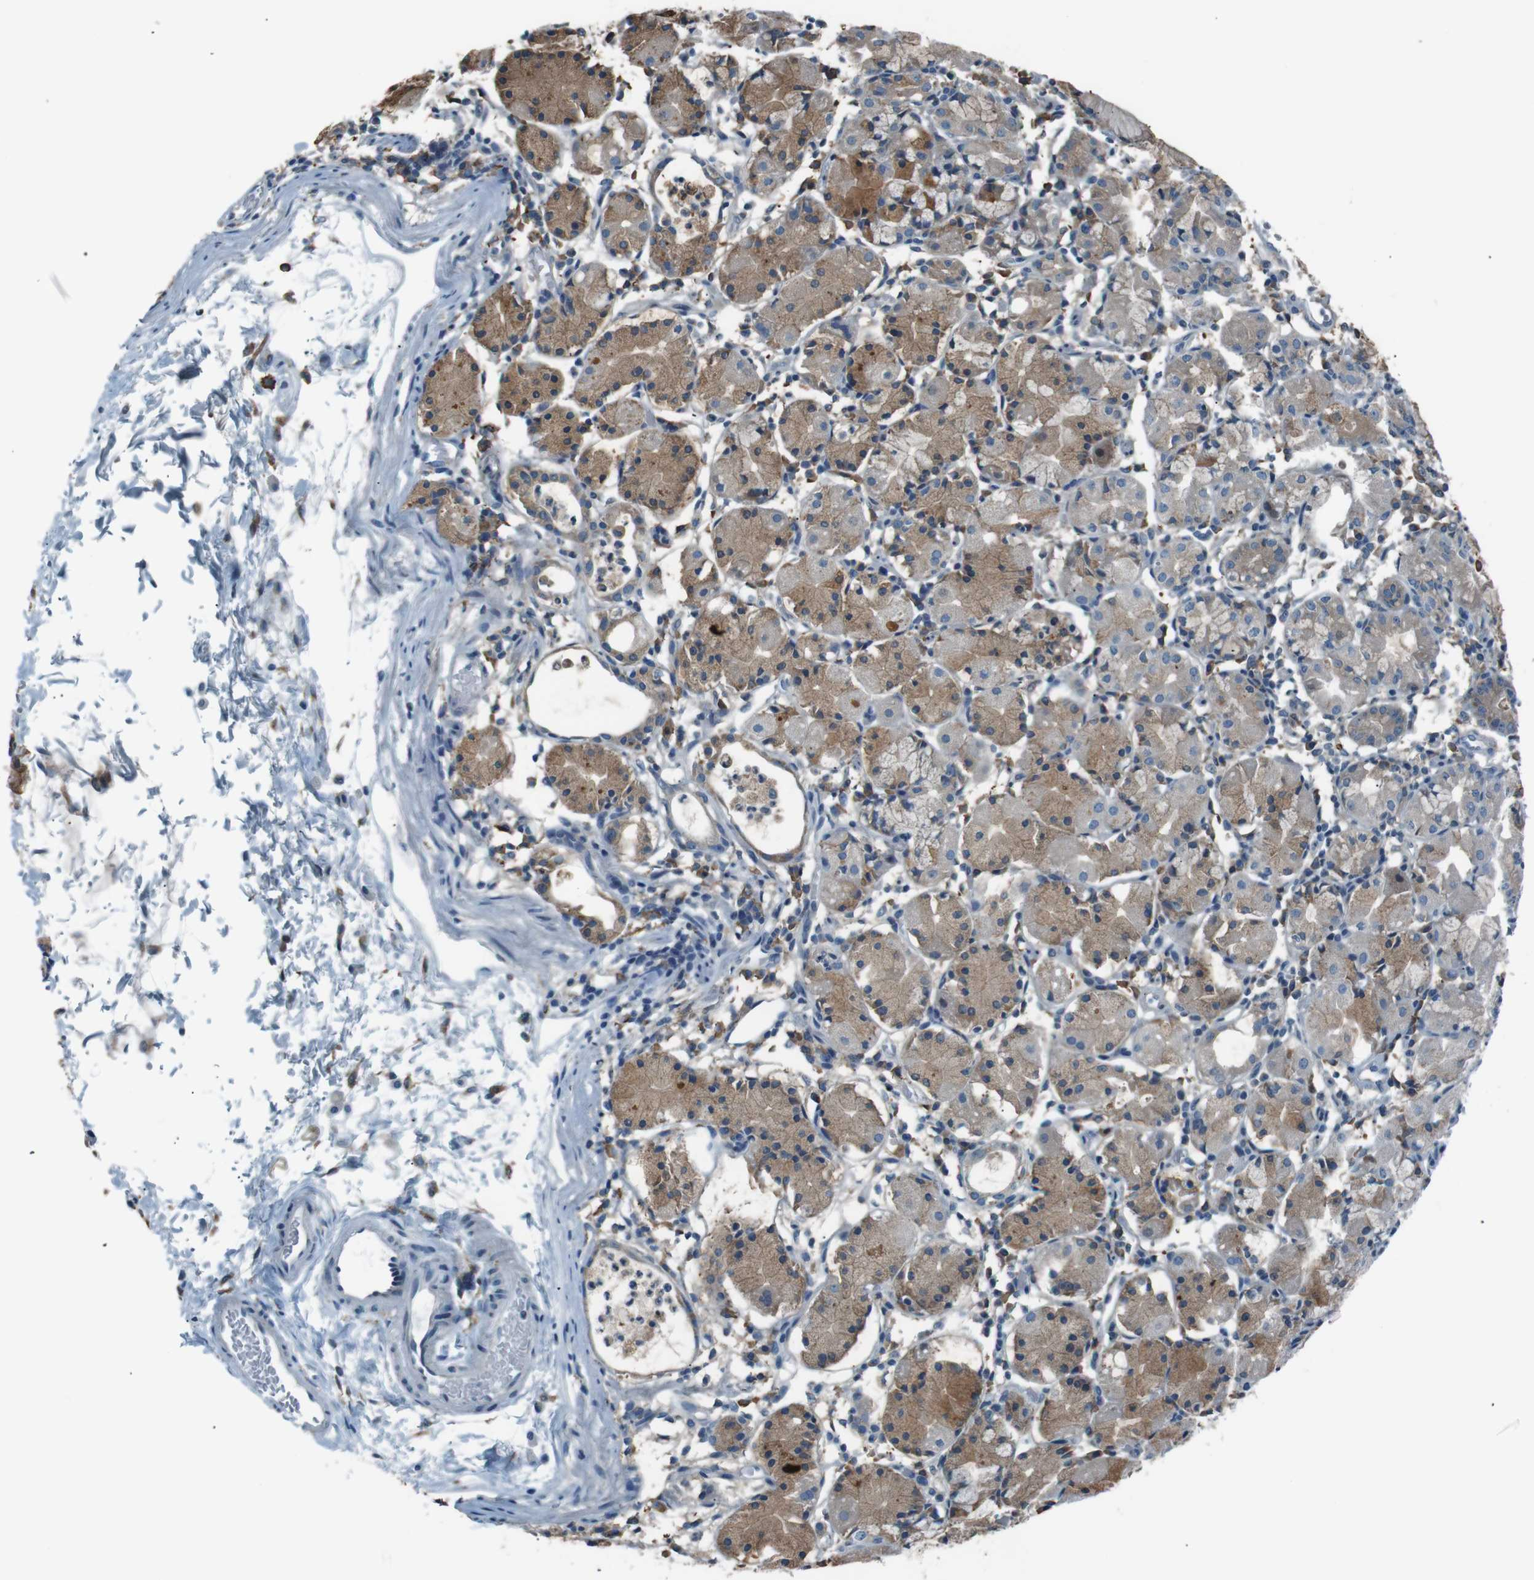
{"staining": {"intensity": "moderate", "quantity": "25%-75%", "location": "cytoplasmic/membranous"}, "tissue": "stomach", "cell_type": "Glandular cells", "image_type": "normal", "snomed": [{"axis": "morphology", "description": "Normal tissue, NOS"}, {"axis": "topography", "description": "Stomach"}, {"axis": "topography", "description": "Stomach, lower"}], "caption": "High-magnification brightfield microscopy of normal stomach stained with DAB (brown) and counterstained with hematoxylin (blue). glandular cells exhibit moderate cytoplasmic/membranous expression is appreciated in about25%-75% of cells. Immunohistochemistry stains the protein of interest in brown and the nuclei are stained blue.", "gene": "SIGMAR1", "patient": {"sex": "female", "age": 75}}